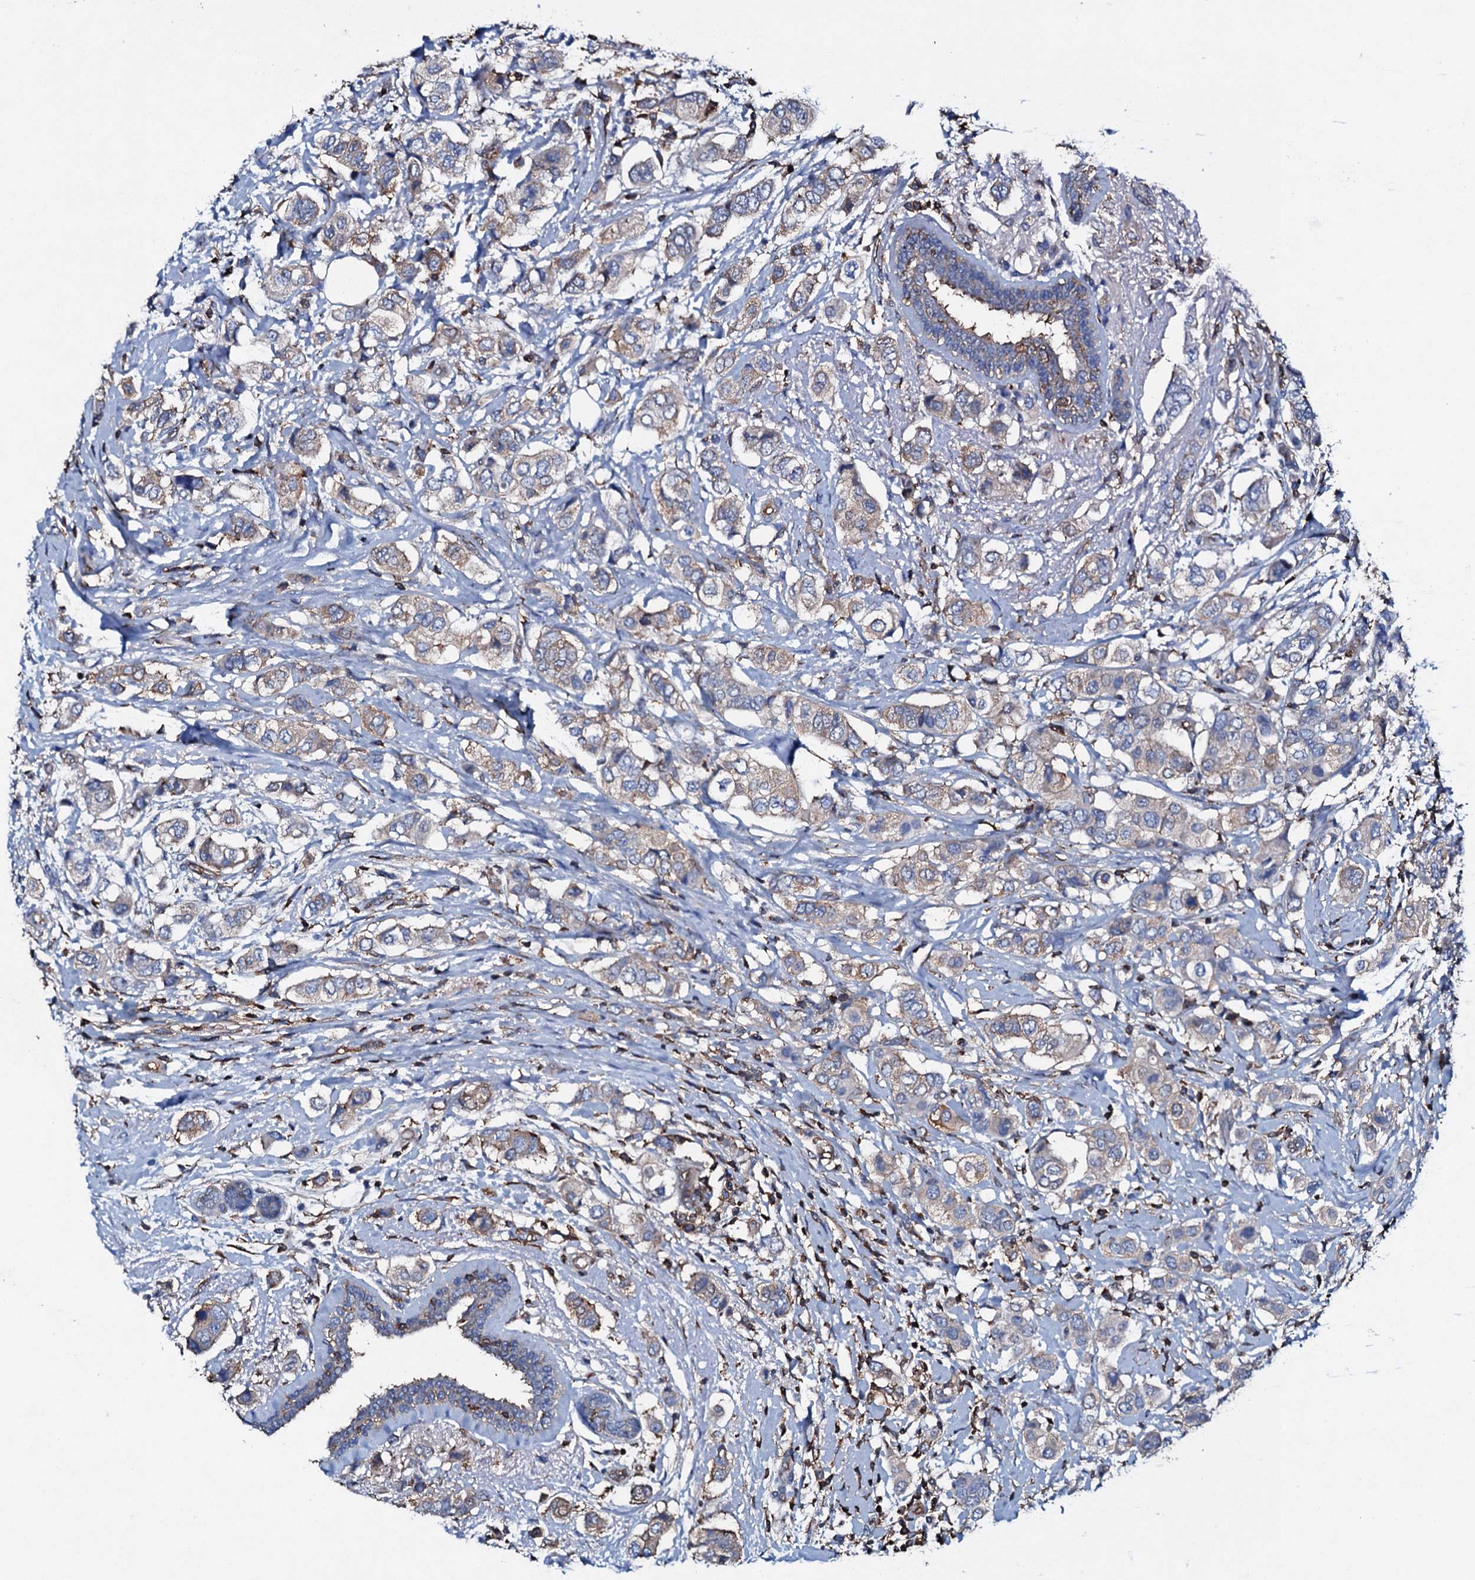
{"staining": {"intensity": "weak", "quantity": "<25%", "location": "cytoplasmic/membranous"}, "tissue": "breast cancer", "cell_type": "Tumor cells", "image_type": "cancer", "snomed": [{"axis": "morphology", "description": "Lobular carcinoma"}, {"axis": "topography", "description": "Breast"}], "caption": "This is an IHC micrograph of human breast lobular carcinoma. There is no expression in tumor cells.", "gene": "MS4A4E", "patient": {"sex": "female", "age": 51}}